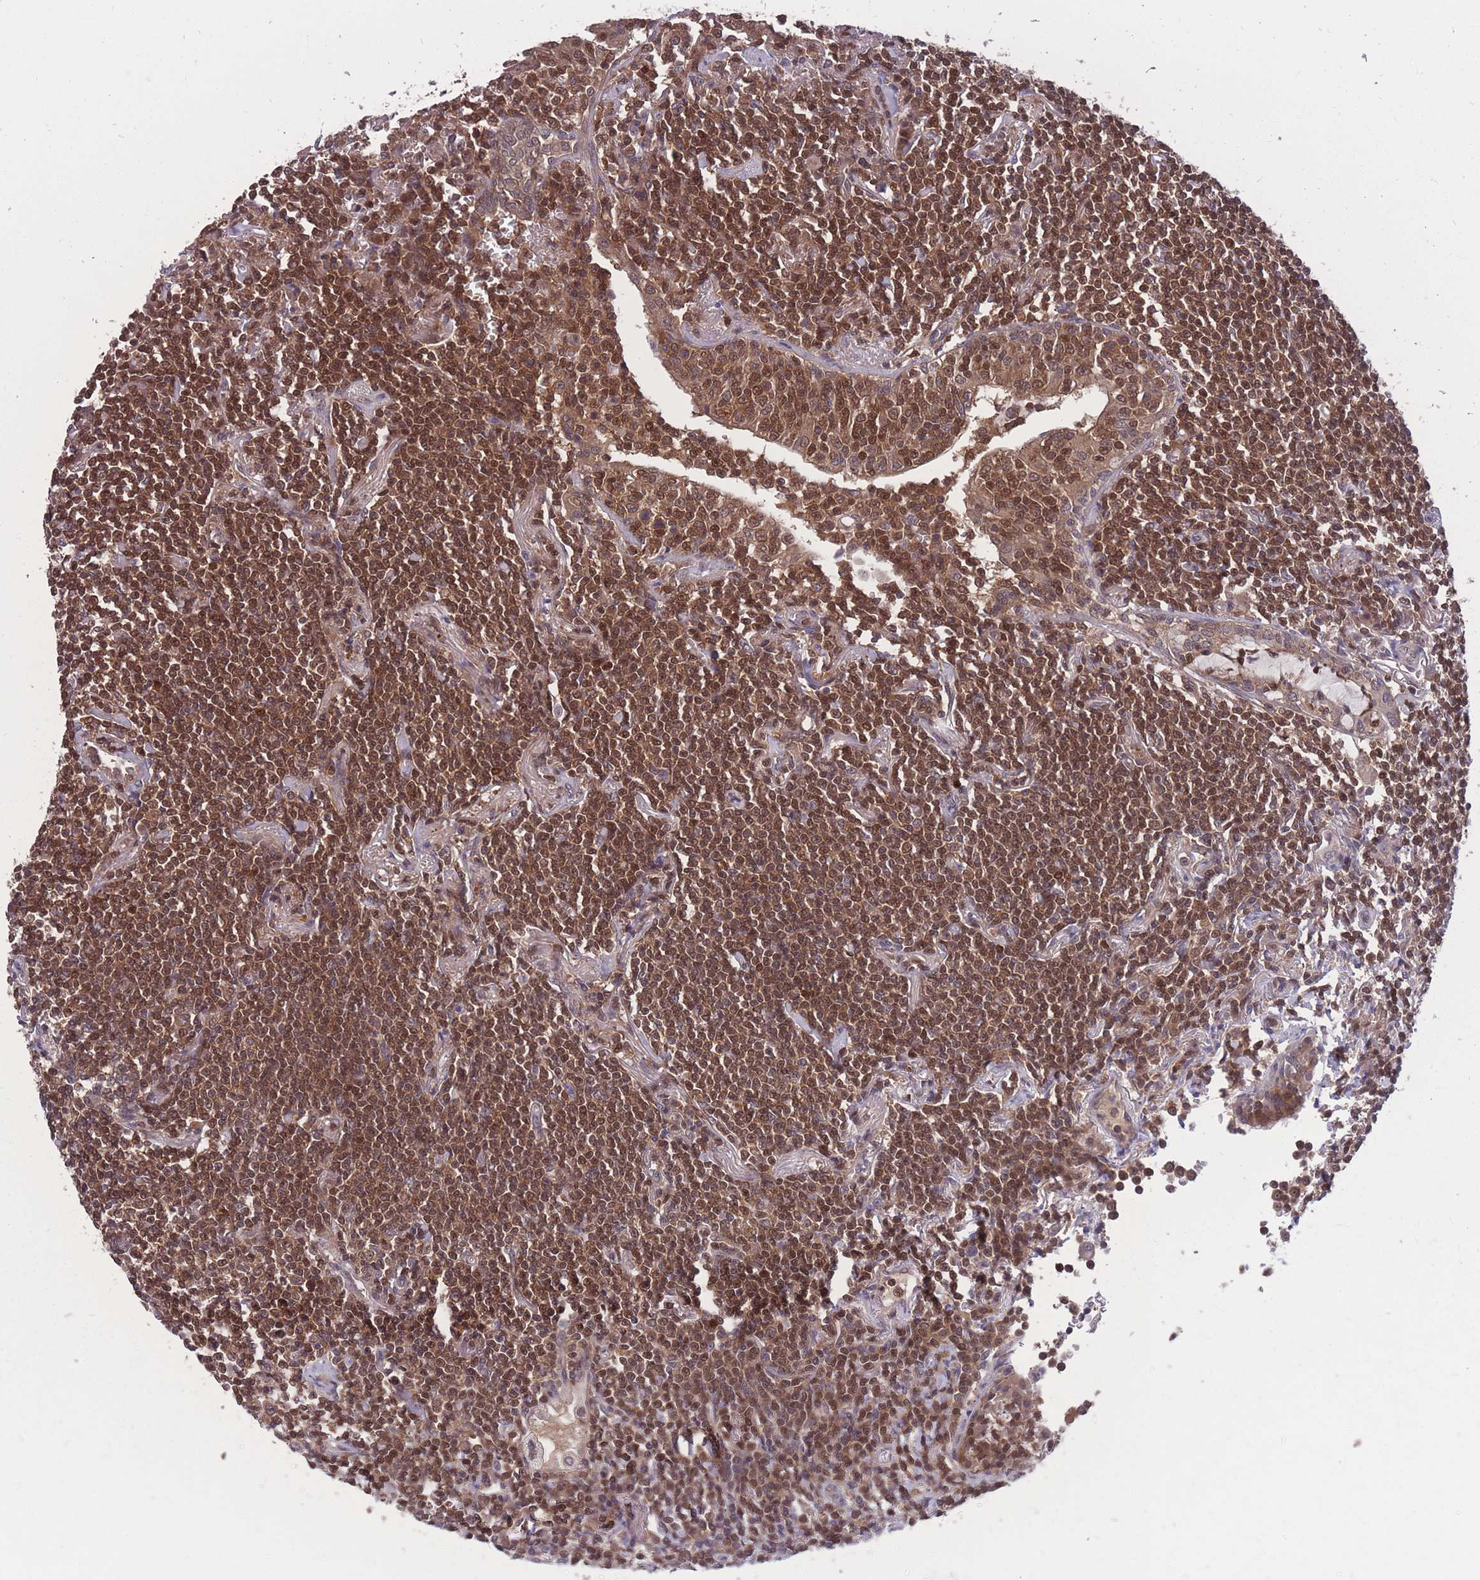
{"staining": {"intensity": "moderate", "quantity": ">75%", "location": "cytoplasmic/membranous,nuclear"}, "tissue": "lymphoma", "cell_type": "Tumor cells", "image_type": "cancer", "snomed": [{"axis": "morphology", "description": "Malignant lymphoma, non-Hodgkin's type, Low grade"}, {"axis": "topography", "description": "Lung"}], "caption": "This image reveals immunohistochemistry (IHC) staining of lymphoma, with medium moderate cytoplasmic/membranous and nuclear expression in about >75% of tumor cells.", "gene": "UBE2N", "patient": {"sex": "female", "age": 71}}